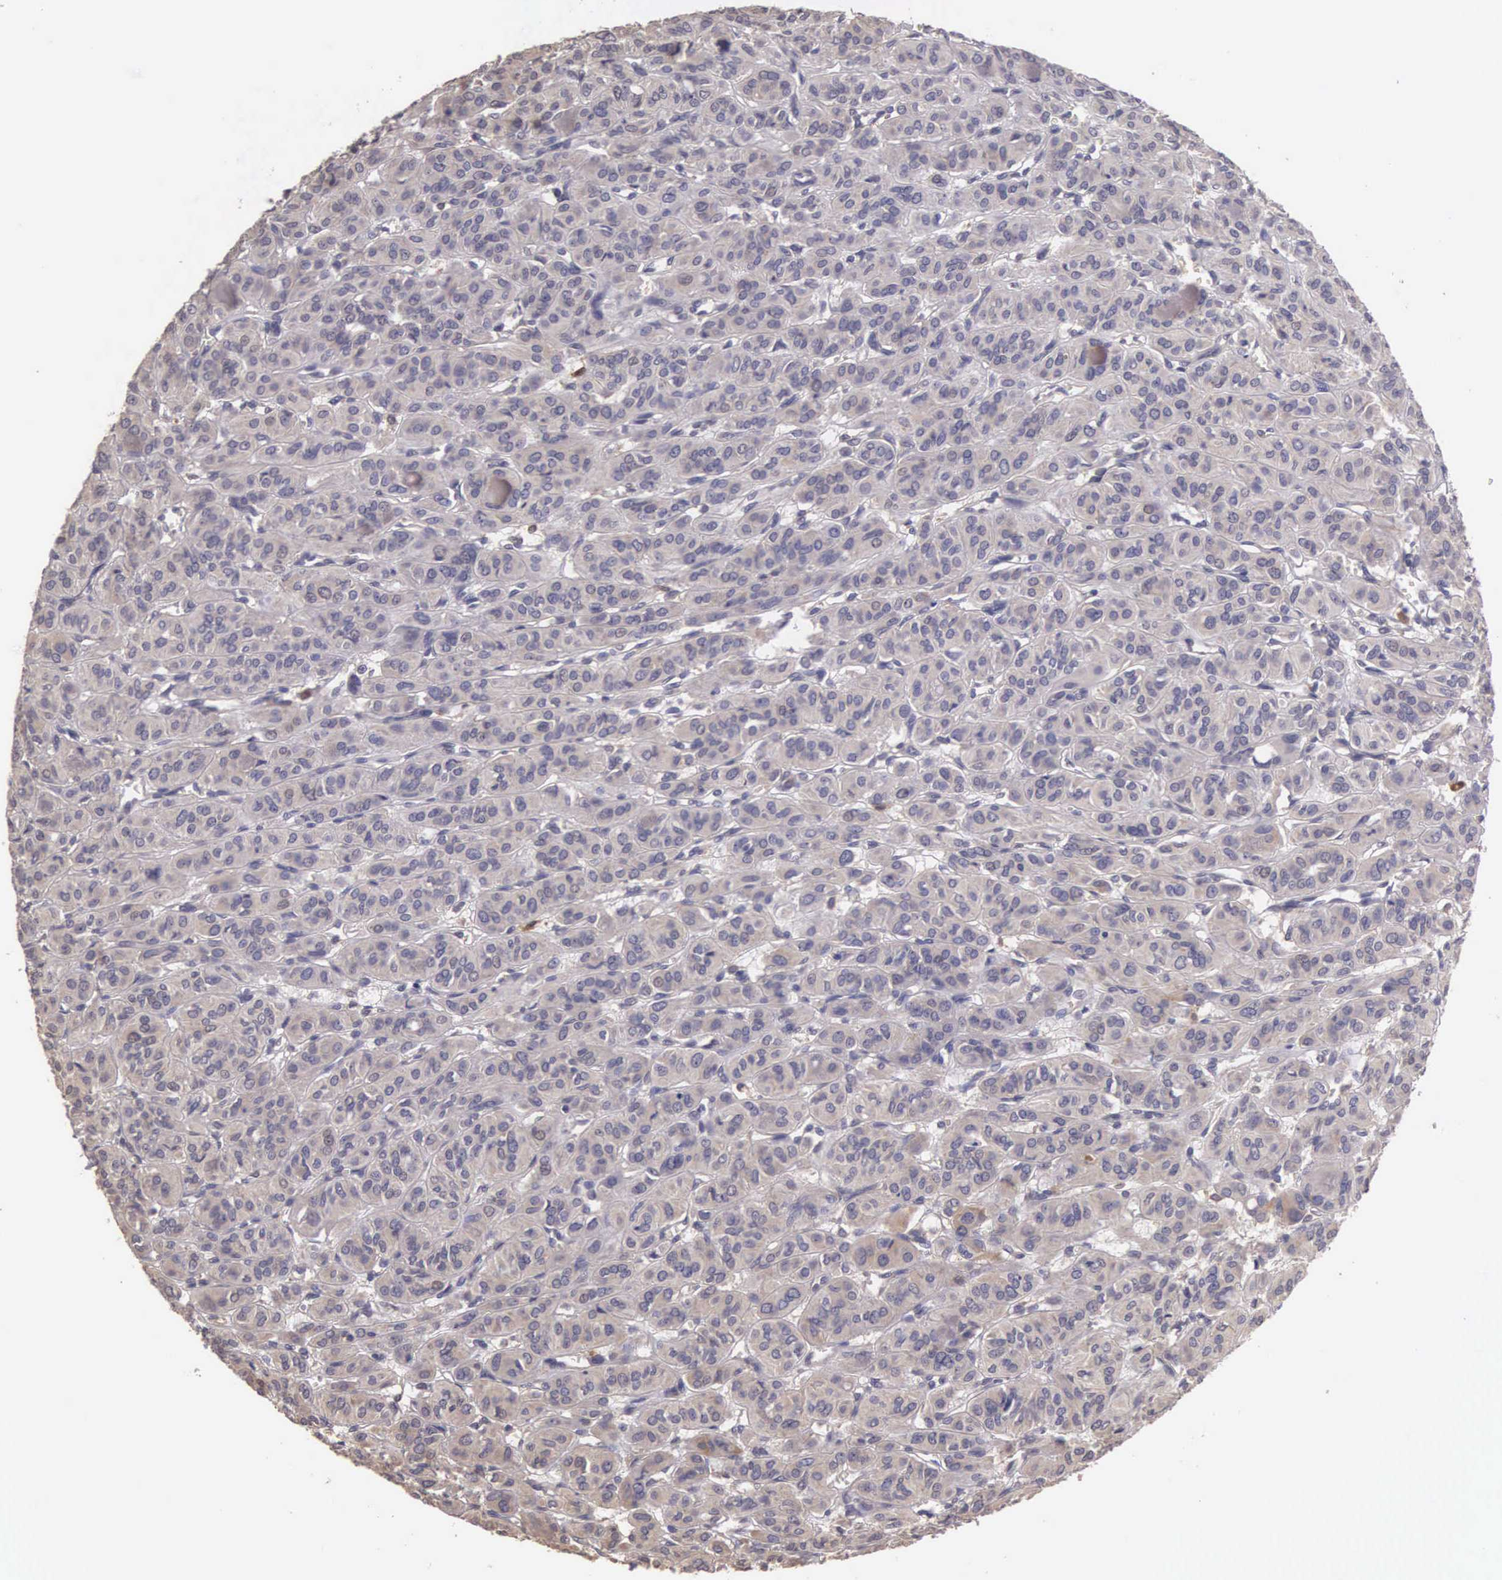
{"staining": {"intensity": "weak", "quantity": "25%-75%", "location": "cytoplasmic/membranous"}, "tissue": "thyroid cancer", "cell_type": "Tumor cells", "image_type": "cancer", "snomed": [{"axis": "morphology", "description": "Follicular adenoma carcinoma, NOS"}, {"axis": "topography", "description": "Thyroid gland"}], "caption": "The immunohistochemical stain highlights weak cytoplasmic/membranous expression in tumor cells of thyroid cancer tissue.", "gene": "CDC45", "patient": {"sex": "female", "age": 71}}